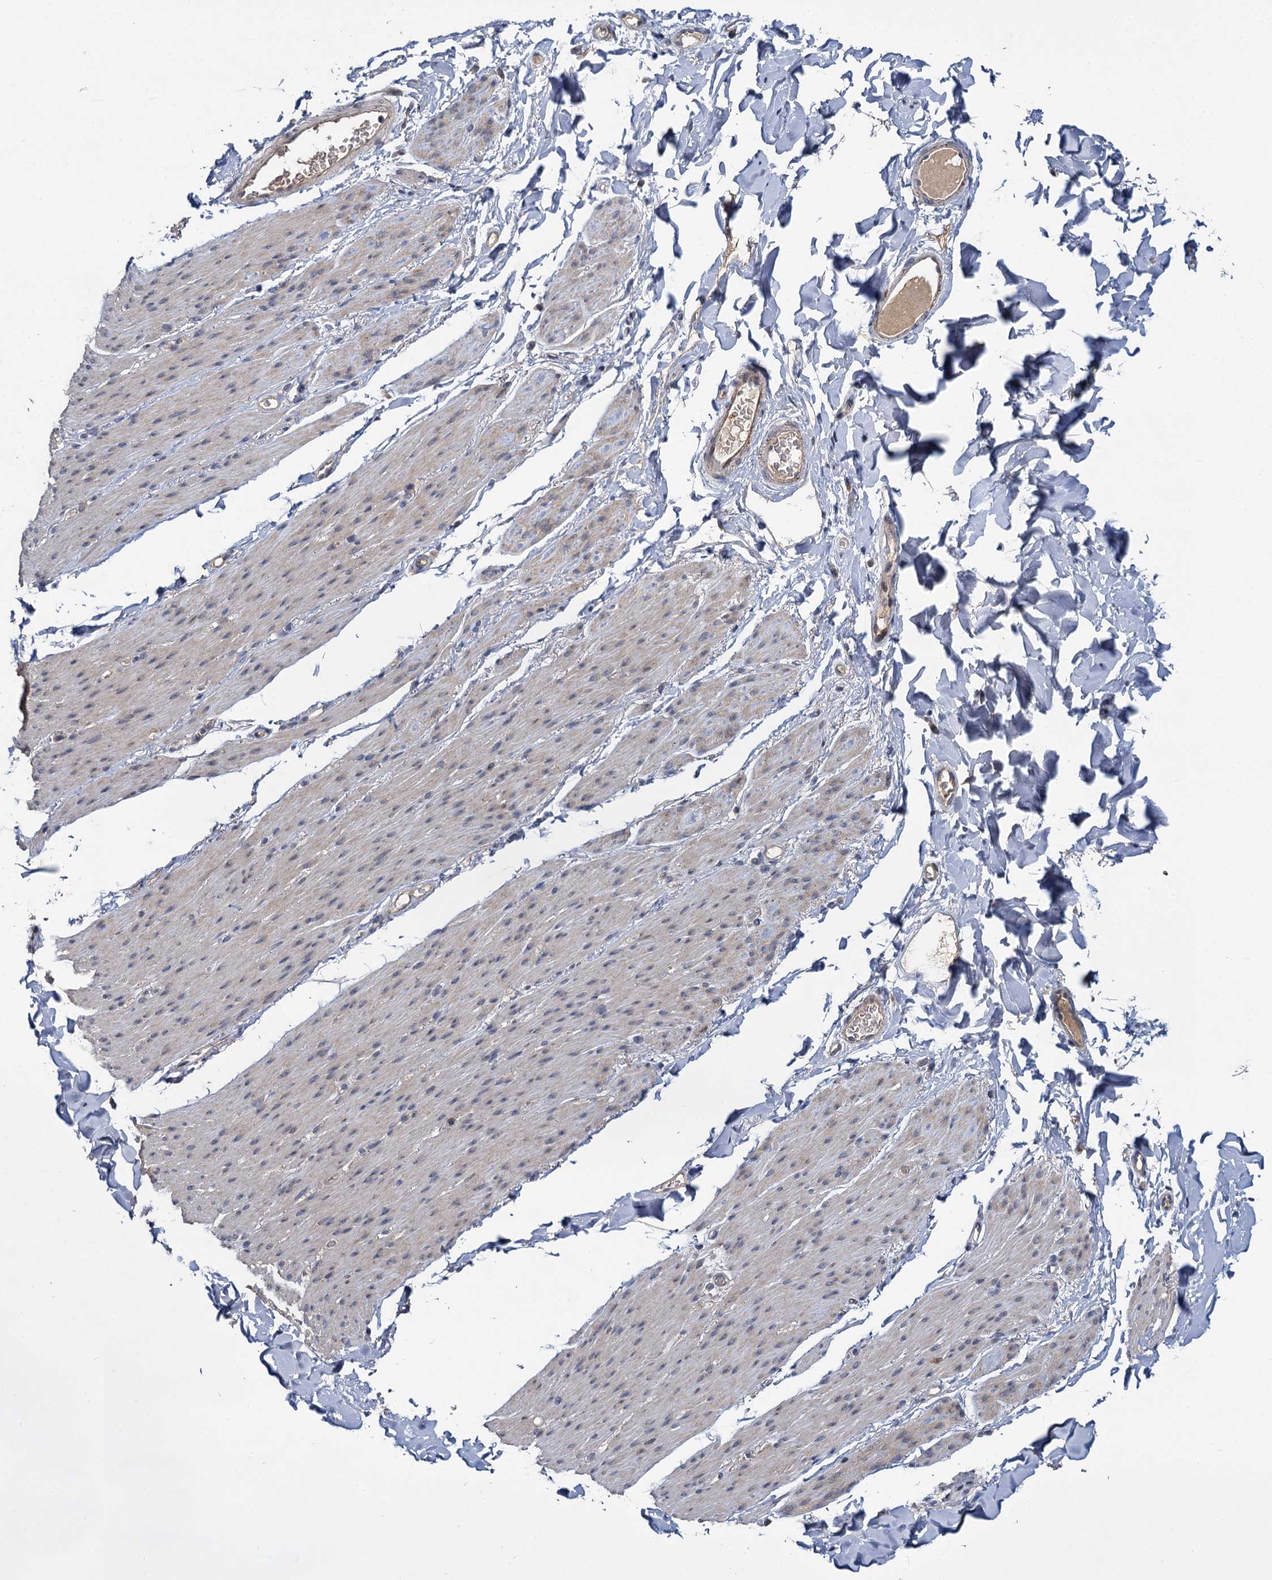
{"staining": {"intensity": "weak", "quantity": "<25%", "location": "cytoplasmic/membranous"}, "tissue": "smooth muscle", "cell_type": "Smooth muscle cells", "image_type": "normal", "snomed": [{"axis": "morphology", "description": "Normal tissue, NOS"}, {"axis": "topography", "description": "Colon"}, {"axis": "topography", "description": "Peripheral nerve tissue"}], "caption": "DAB (3,3'-diaminobenzidine) immunohistochemical staining of normal human smooth muscle shows no significant staining in smooth muscle cells. (Stains: DAB IHC with hematoxylin counter stain, Microscopy: brightfield microscopy at high magnification).", "gene": "TMEM39A", "patient": {"sex": "female", "age": 61}}